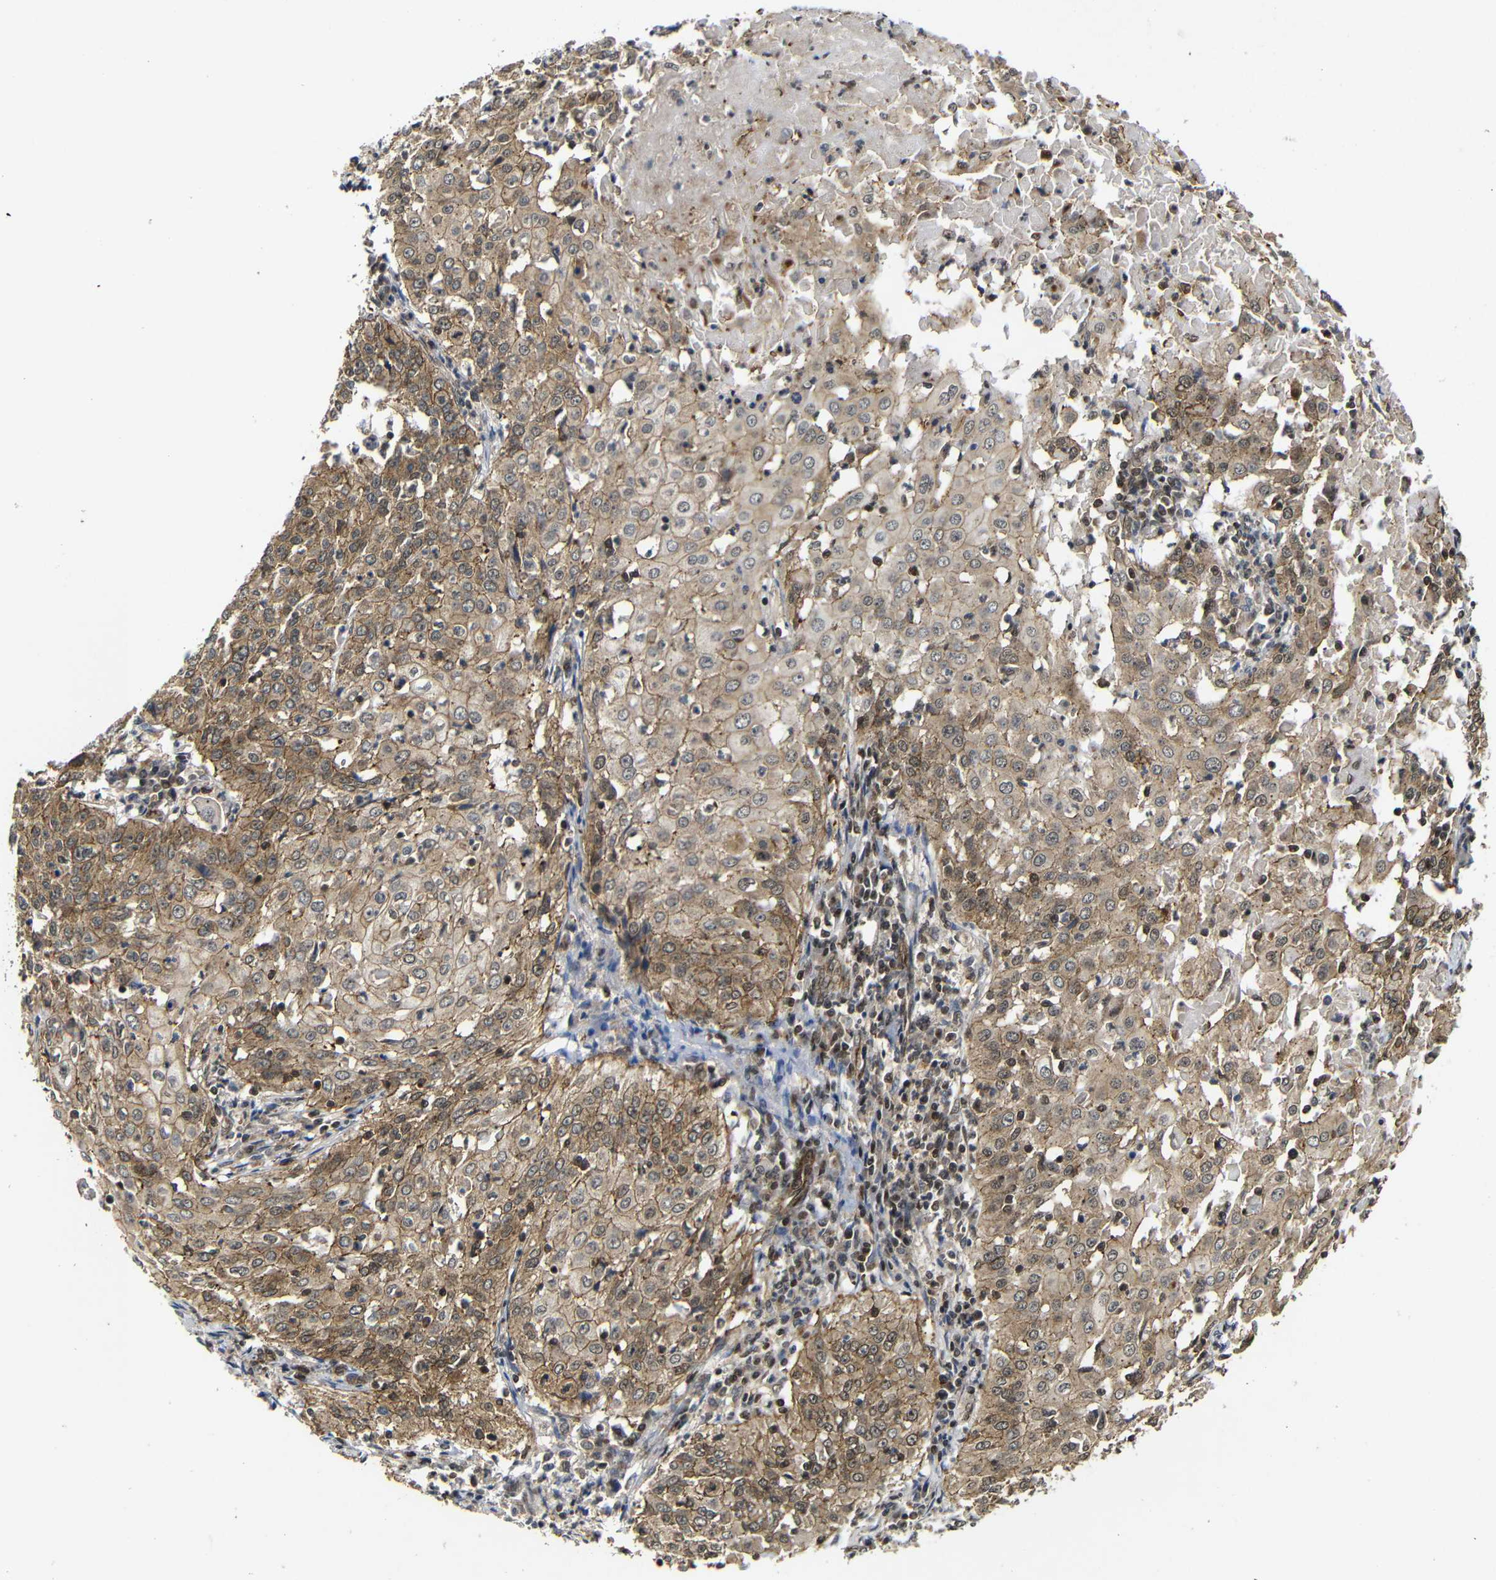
{"staining": {"intensity": "moderate", "quantity": ">75%", "location": "cytoplasmic/membranous"}, "tissue": "cervical cancer", "cell_type": "Tumor cells", "image_type": "cancer", "snomed": [{"axis": "morphology", "description": "Squamous cell carcinoma, NOS"}, {"axis": "topography", "description": "Cervix"}], "caption": "Moderate cytoplasmic/membranous protein positivity is appreciated in approximately >75% of tumor cells in cervical cancer (squamous cell carcinoma).", "gene": "NANOS1", "patient": {"sex": "female", "age": 39}}